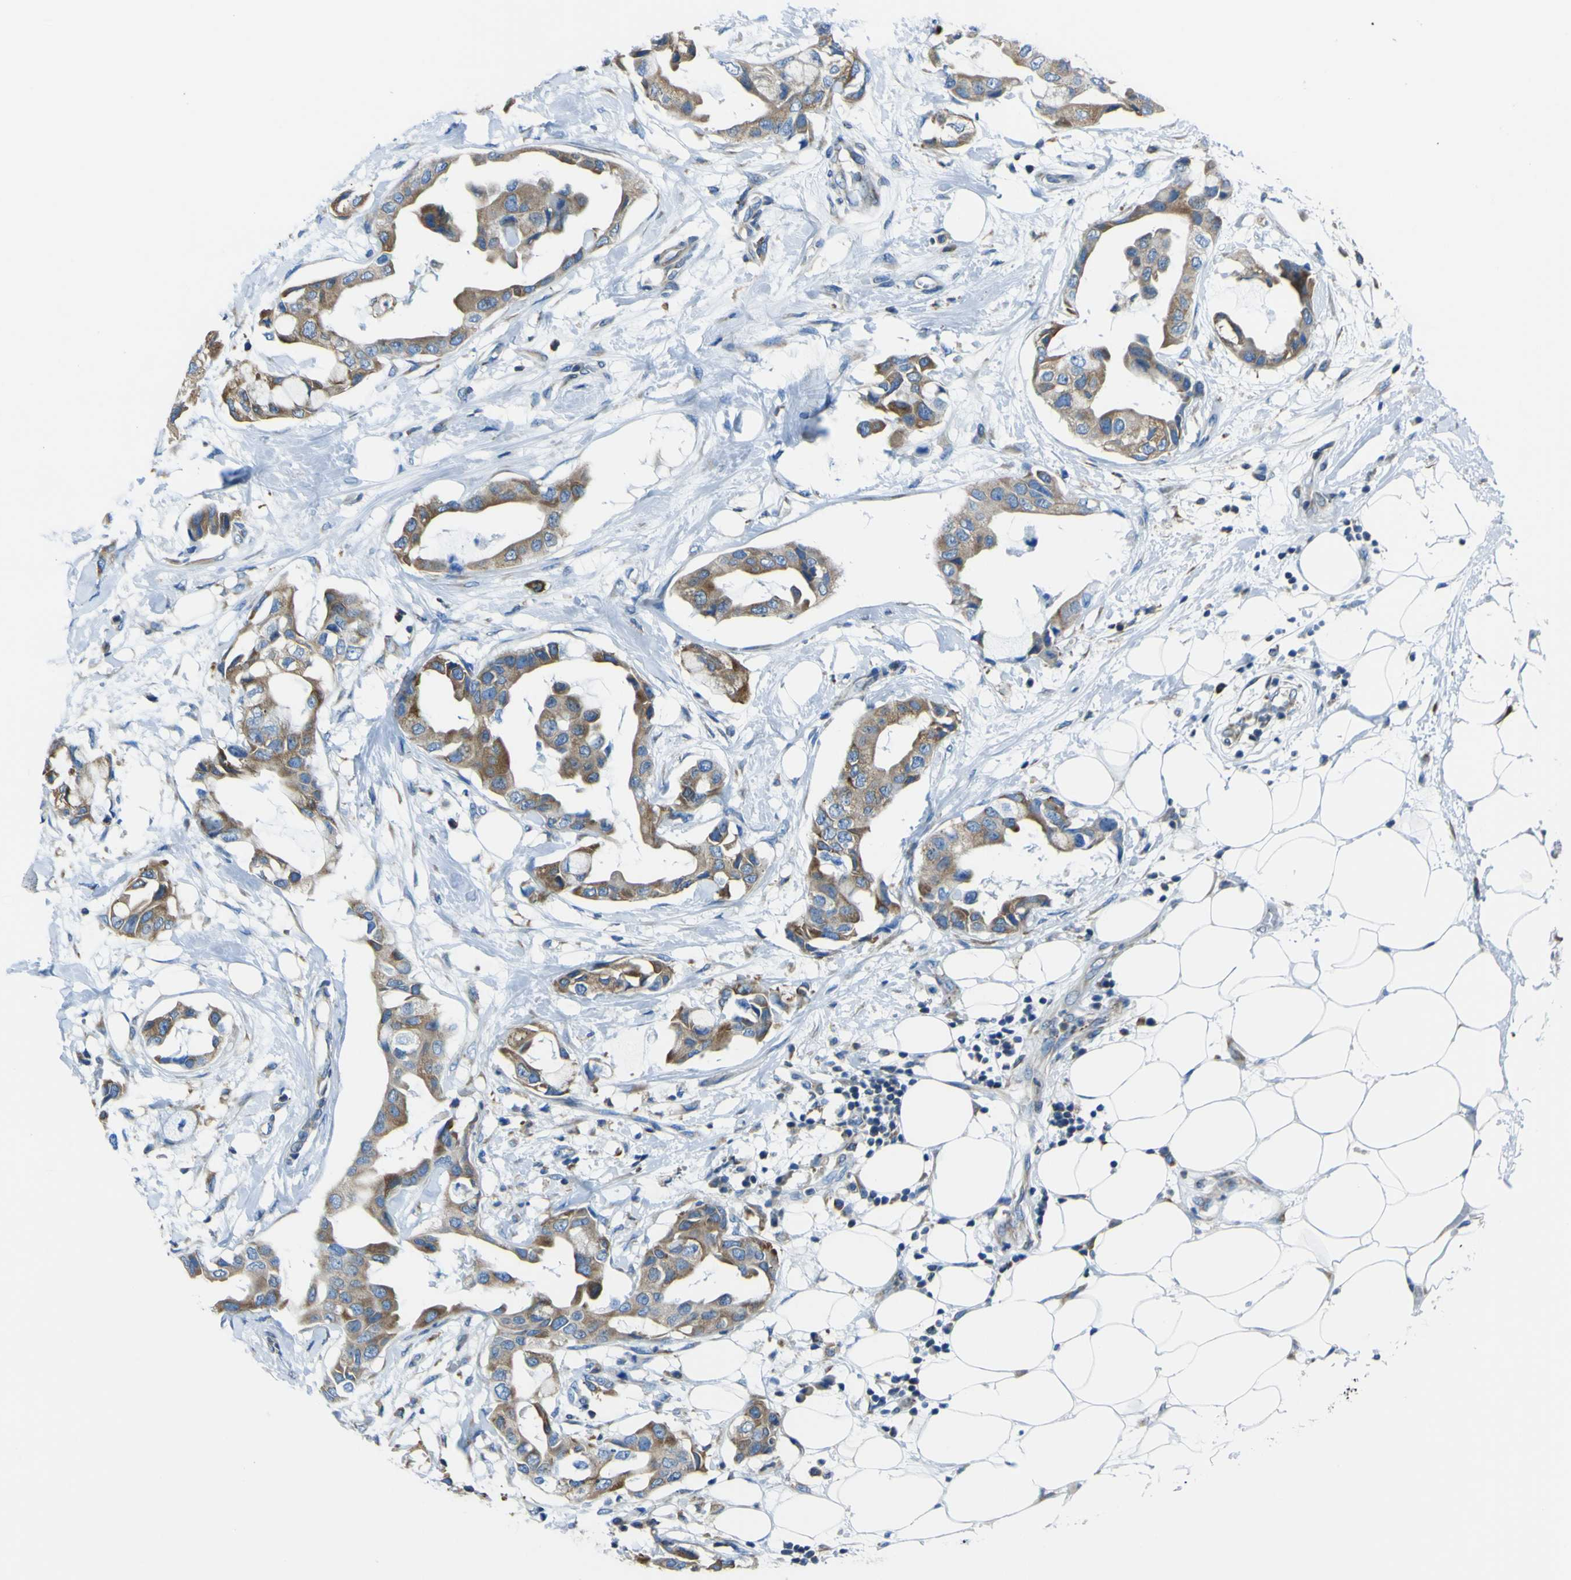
{"staining": {"intensity": "moderate", "quantity": ">75%", "location": "cytoplasmic/membranous"}, "tissue": "breast cancer", "cell_type": "Tumor cells", "image_type": "cancer", "snomed": [{"axis": "morphology", "description": "Duct carcinoma"}, {"axis": "topography", "description": "Breast"}], "caption": "Immunohistochemical staining of breast cancer (intraductal carcinoma) shows moderate cytoplasmic/membranous protein staining in approximately >75% of tumor cells. Immunohistochemistry (ihc) stains the protein in brown and the nuclei are stained blue.", "gene": "STIM1", "patient": {"sex": "female", "age": 40}}